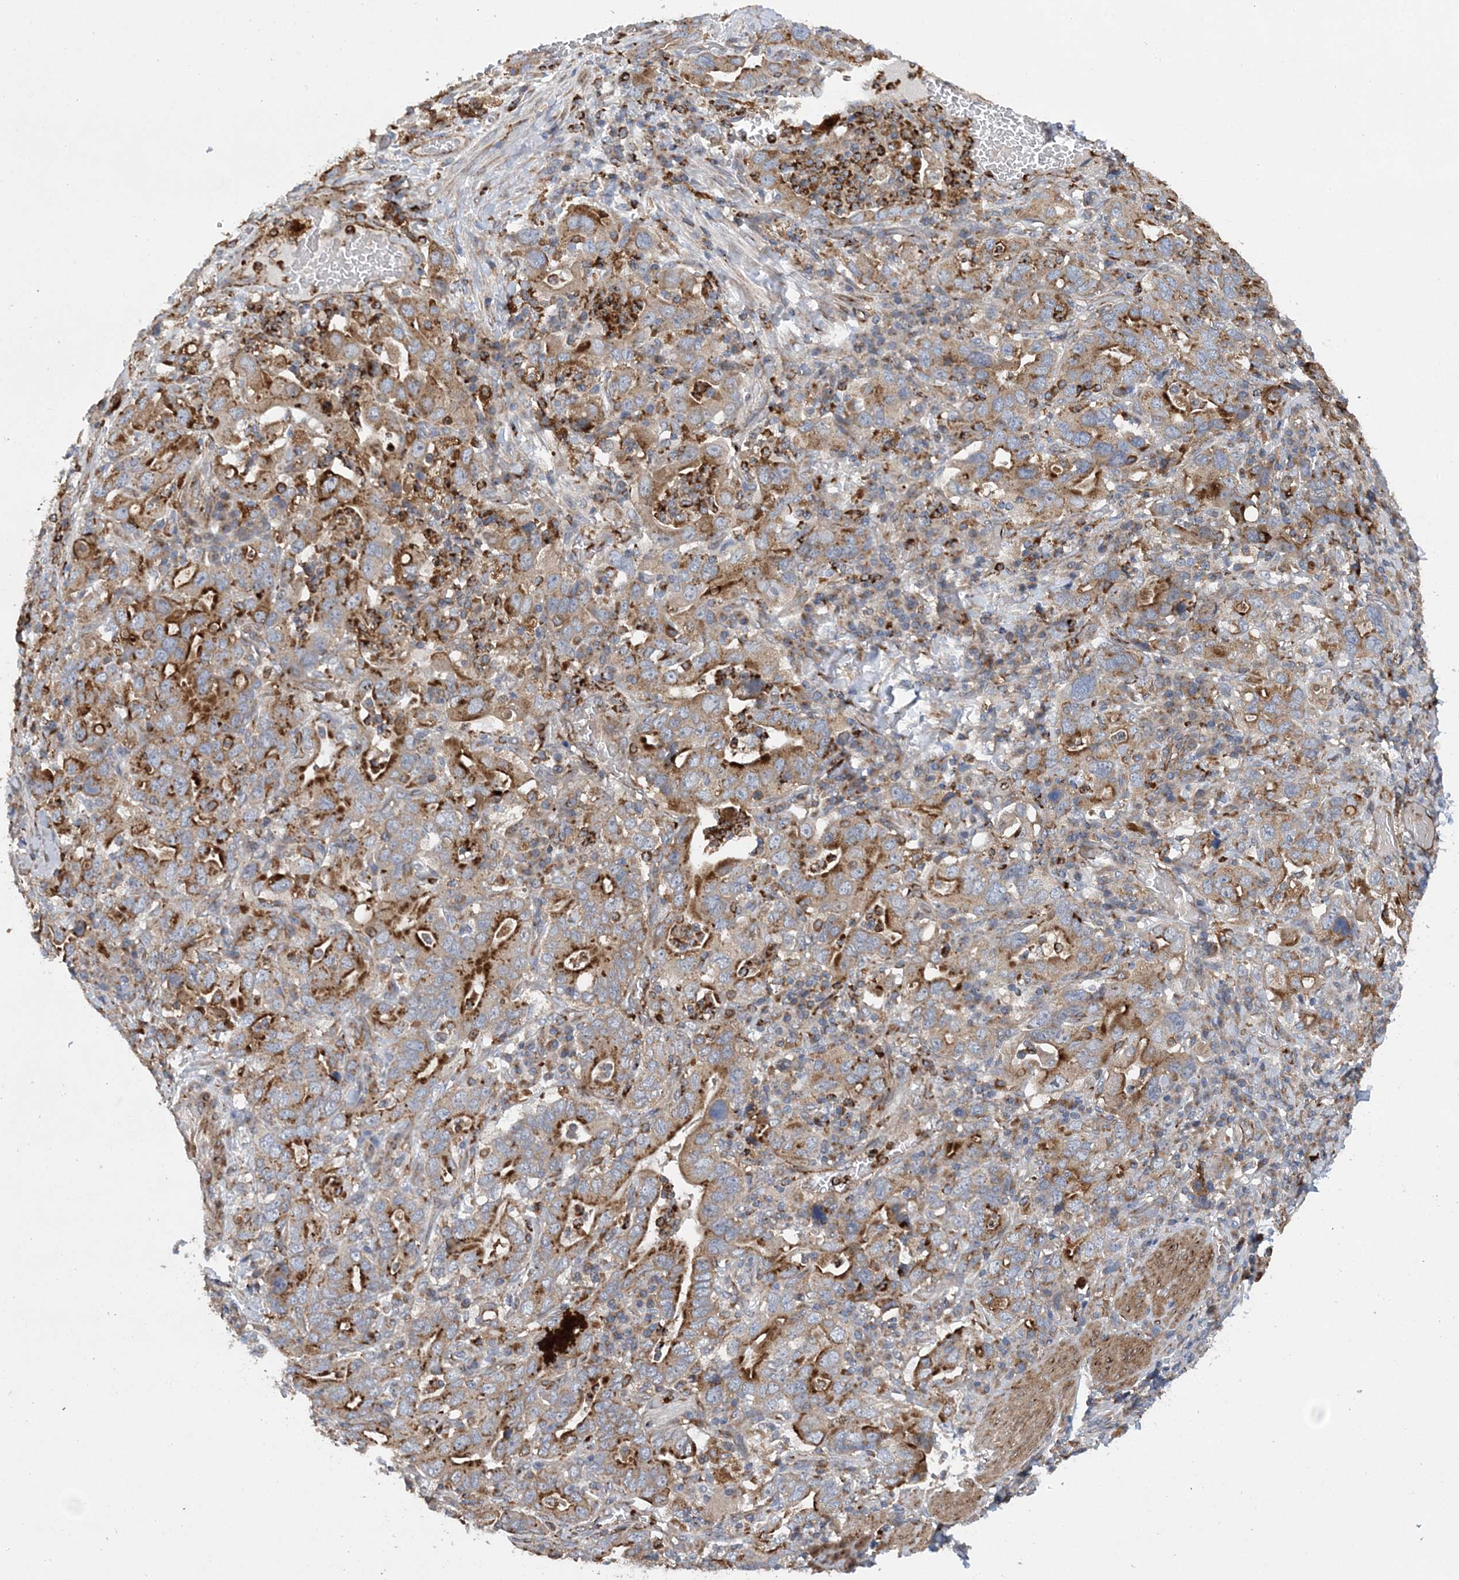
{"staining": {"intensity": "moderate", "quantity": ">75%", "location": "cytoplasmic/membranous"}, "tissue": "stomach cancer", "cell_type": "Tumor cells", "image_type": "cancer", "snomed": [{"axis": "morphology", "description": "Adenocarcinoma, NOS"}, {"axis": "topography", "description": "Stomach, upper"}], "caption": "High-magnification brightfield microscopy of adenocarcinoma (stomach) stained with DAB (brown) and counterstained with hematoxylin (blue). tumor cells exhibit moderate cytoplasmic/membranous positivity is present in about>75% of cells. (brown staining indicates protein expression, while blue staining denotes nuclei).", "gene": "PTTG1IP", "patient": {"sex": "male", "age": 62}}